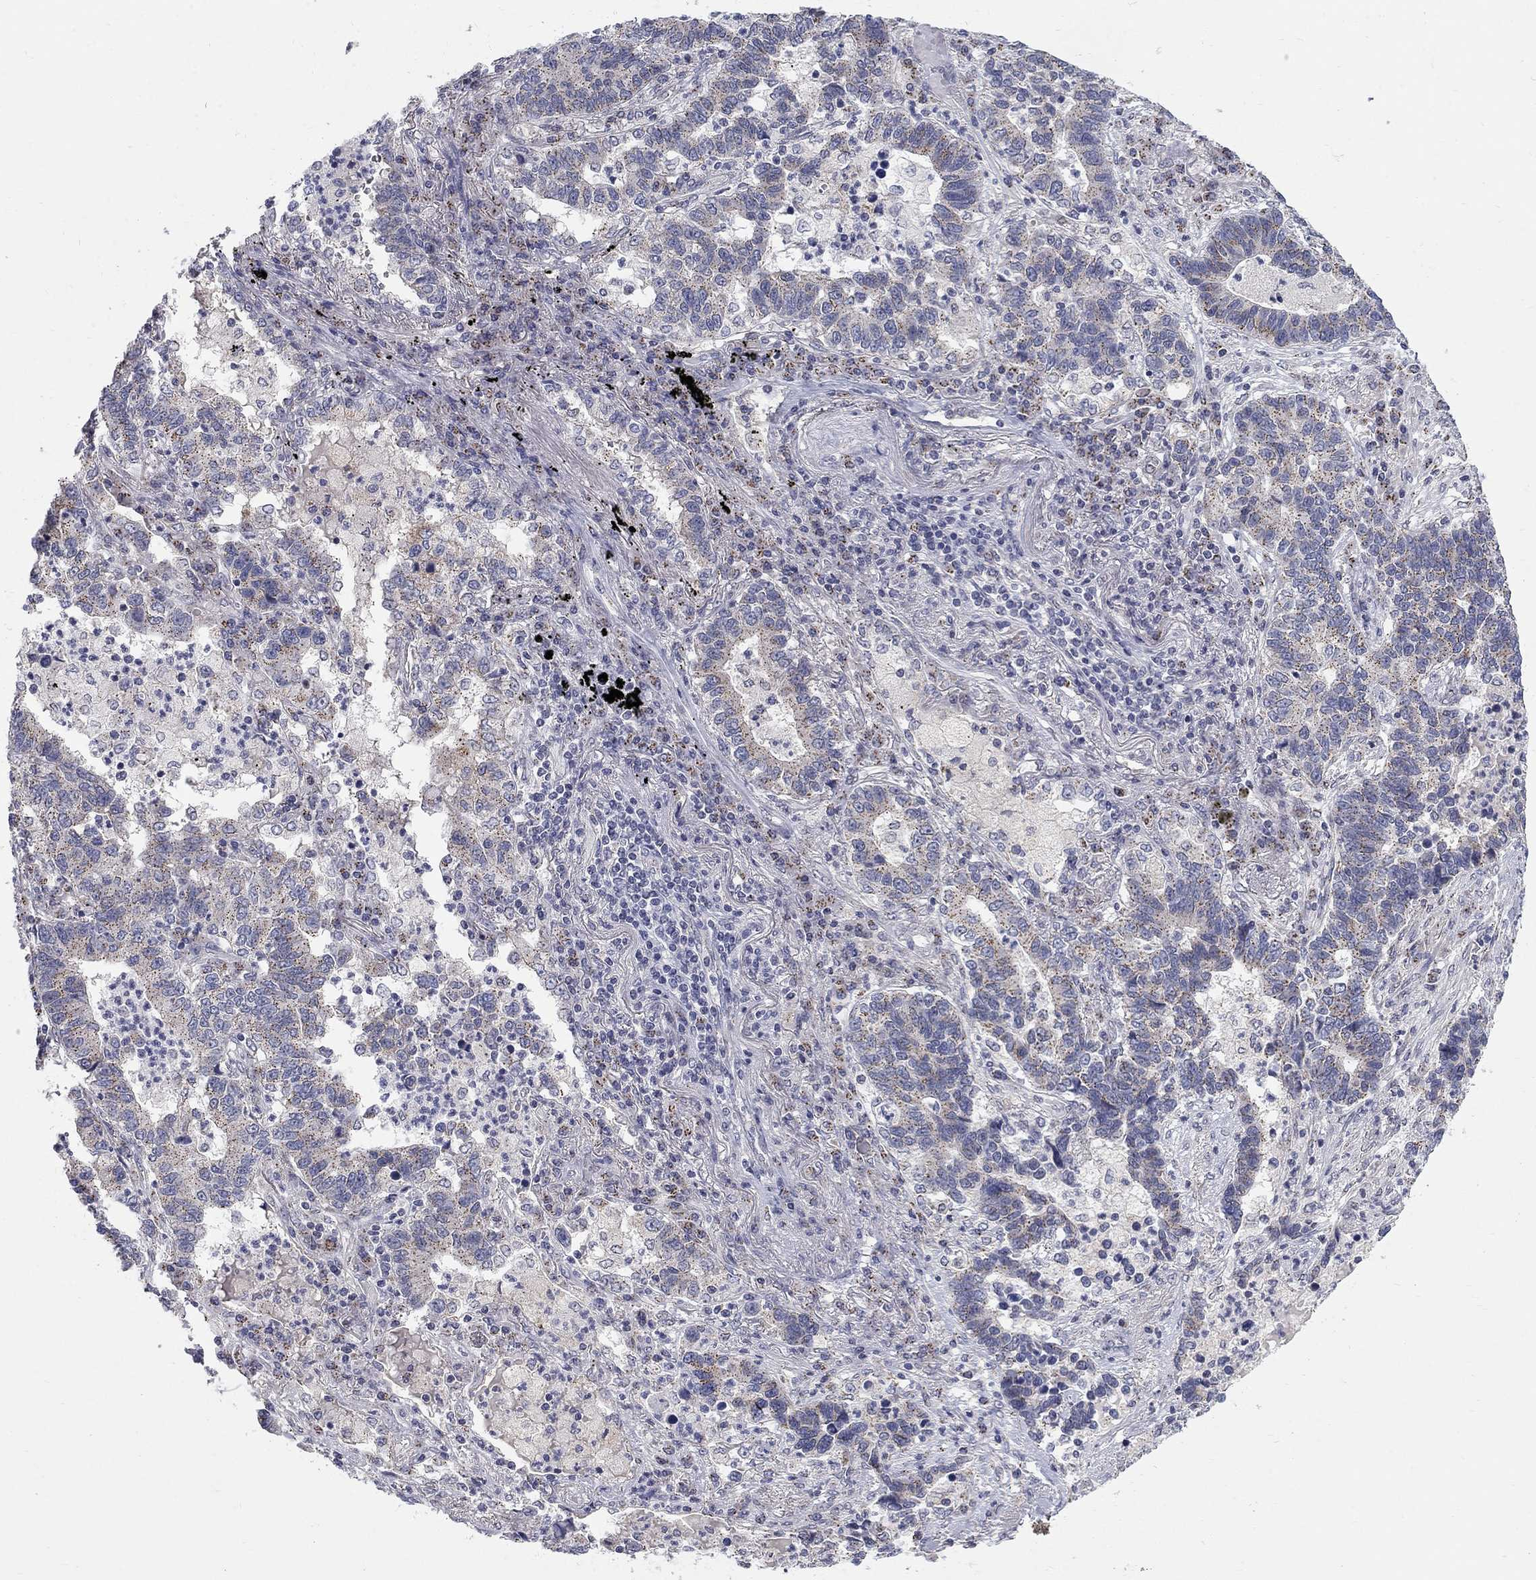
{"staining": {"intensity": "weak", "quantity": ">75%", "location": "cytoplasmic/membranous"}, "tissue": "lung cancer", "cell_type": "Tumor cells", "image_type": "cancer", "snomed": [{"axis": "morphology", "description": "Adenocarcinoma, NOS"}, {"axis": "topography", "description": "Lung"}], "caption": "This is a histology image of IHC staining of lung cancer, which shows weak positivity in the cytoplasmic/membranous of tumor cells.", "gene": "PANK3", "patient": {"sex": "female", "age": 57}}